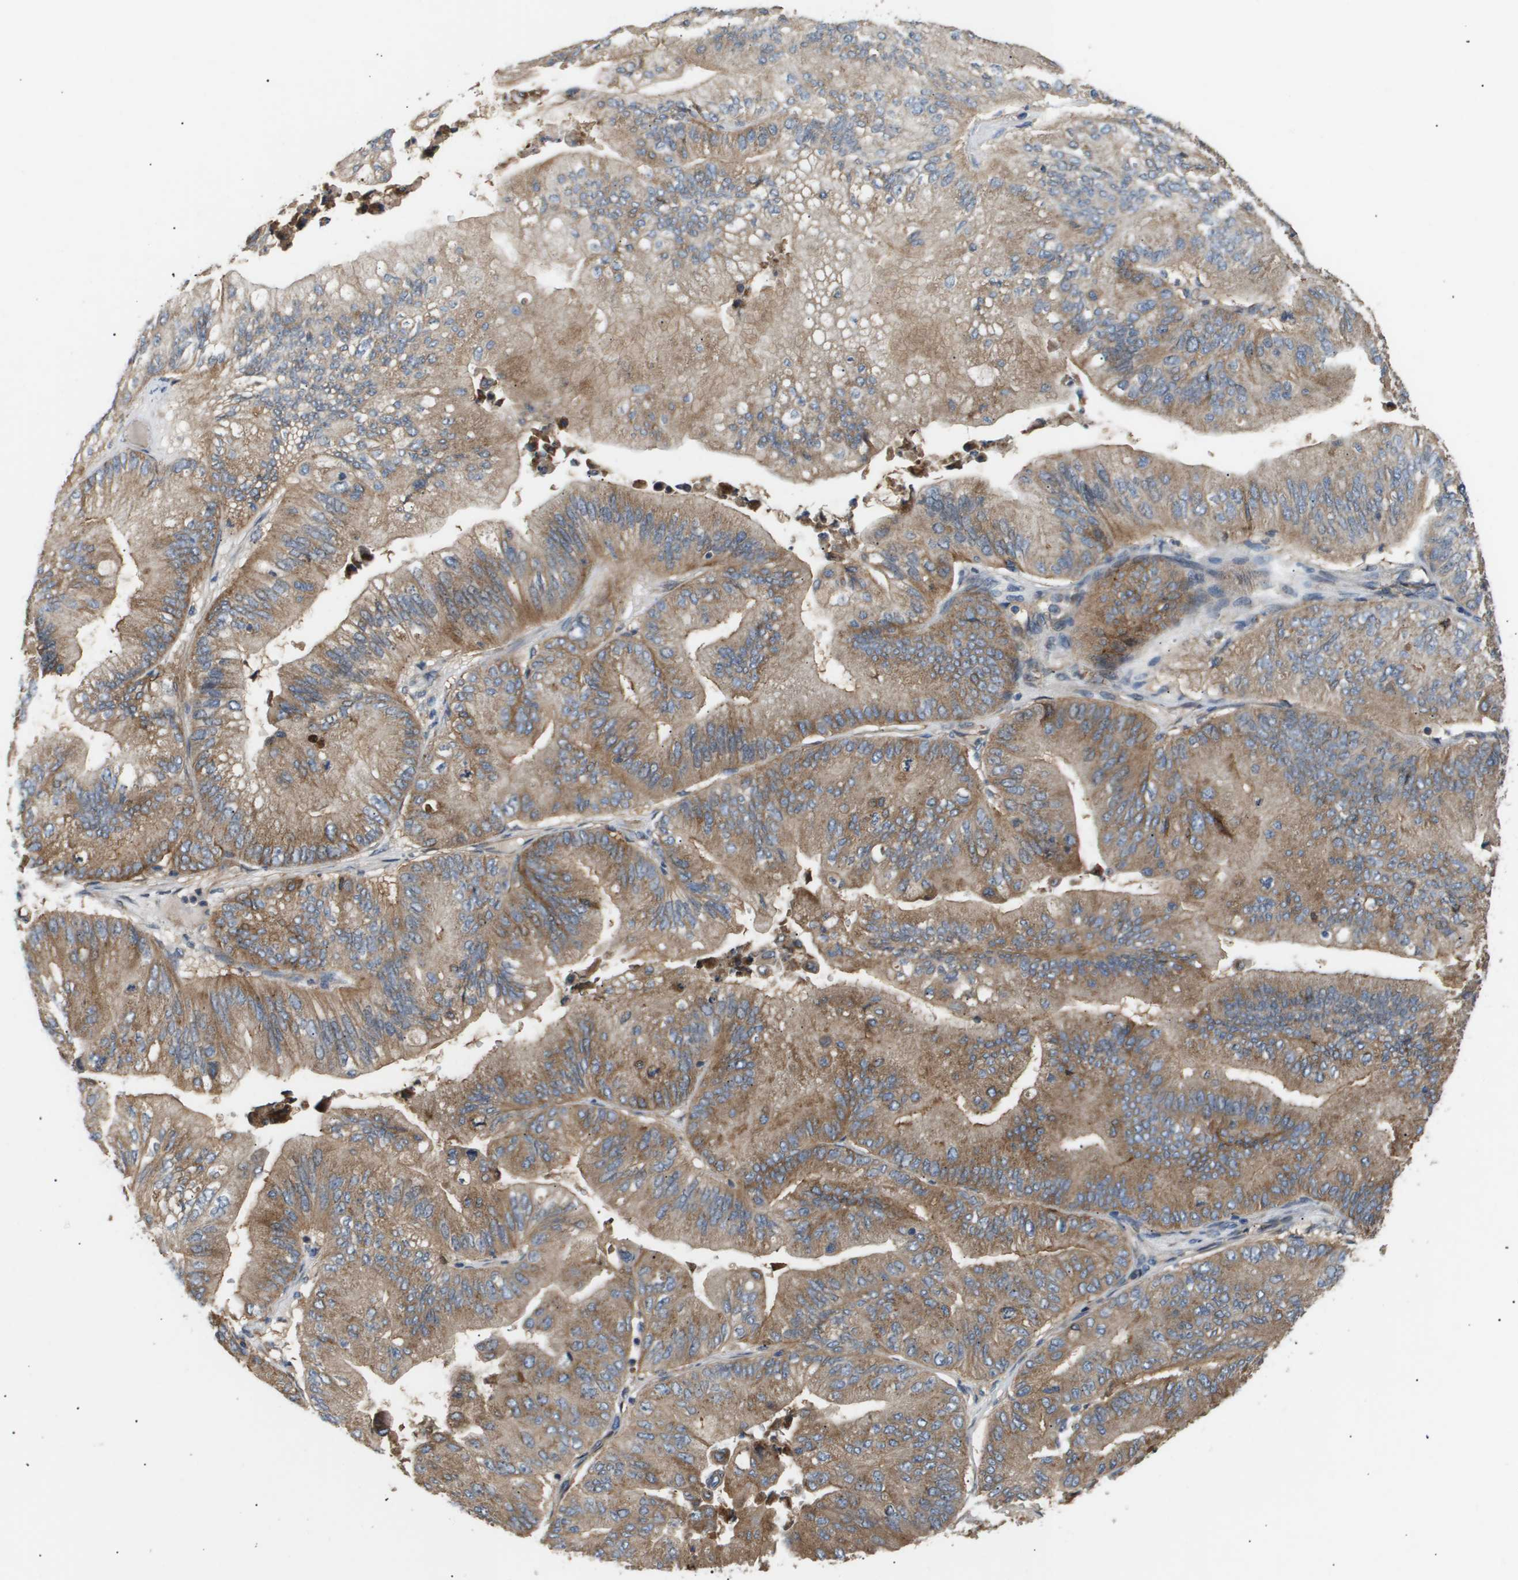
{"staining": {"intensity": "moderate", "quantity": ">75%", "location": "cytoplasmic/membranous"}, "tissue": "ovarian cancer", "cell_type": "Tumor cells", "image_type": "cancer", "snomed": [{"axis": "morphology", "description": "Cystadenocarcinoma, mucinous, NOS"}, {"axis": "topography", "description": "Ovary"}], "caption": "Moderate cytoplasmic/membranous expression is identified in approximately >75% of tumor cells in ovarian cancer.", "gene": "LYSMD3", "patient": {"sex": "female", "age": 61}}